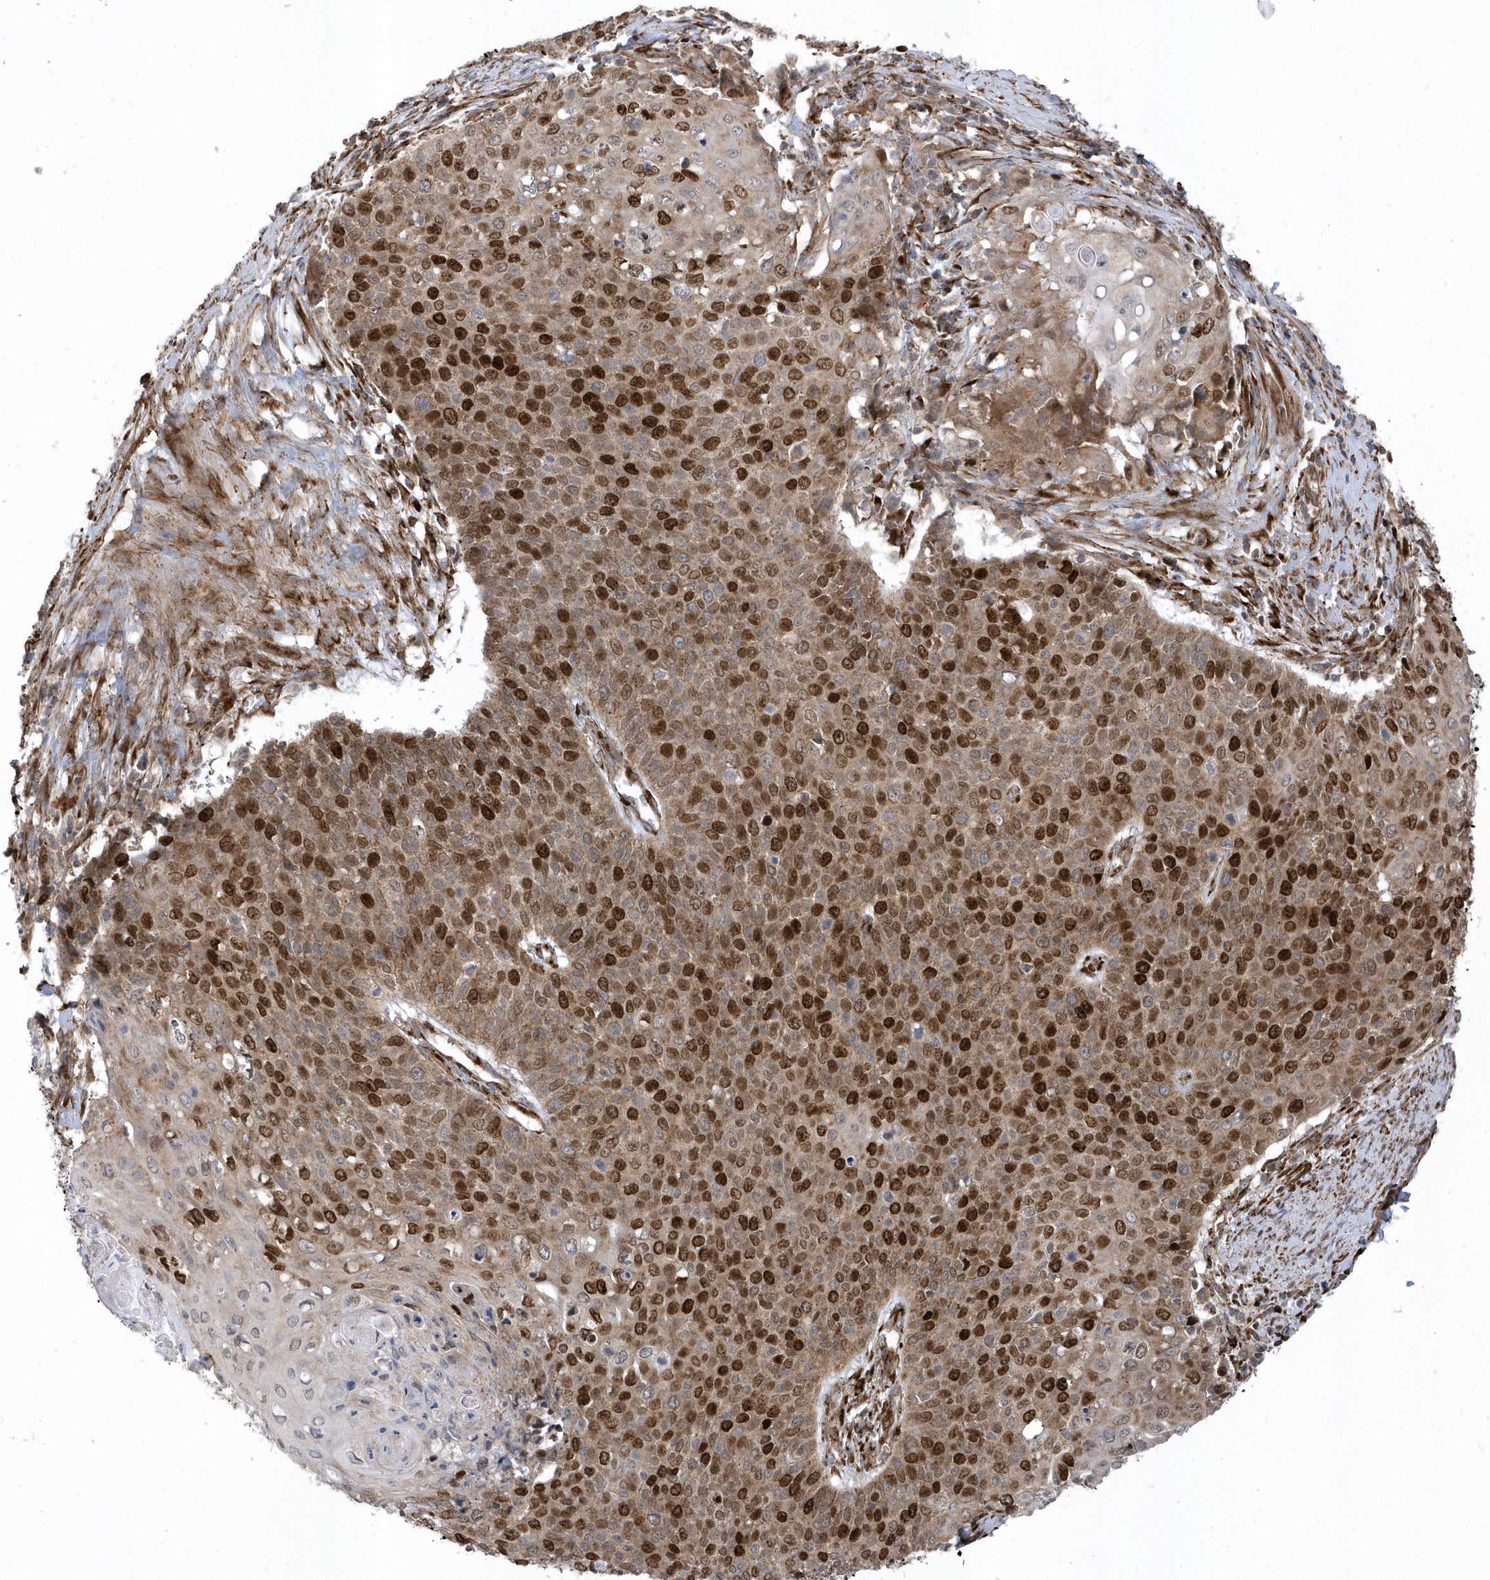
{"staining": {"intensity": "strong", "quantity": ">75%", "location": "cytoplasmic/membranous,nuclear"}, "tissue": "cervical cancer", "cell_type": "Tumor cells", "image_type": "cancer", "snomed": [{"axis": "morphology", "description": "Squamous cell carcinoma, NOS"}, {"axis": "topography", "description": "Cervix"}], "caption": "Immunohistochemical staining of human squamous cell carcinoma (cervical) displays high levels of strong cytoplasmic/membranous and nuclear staining in about >75% of tumor cells.", "gene": "HRH4", "patient": {"sex": "female", "age": 39}}